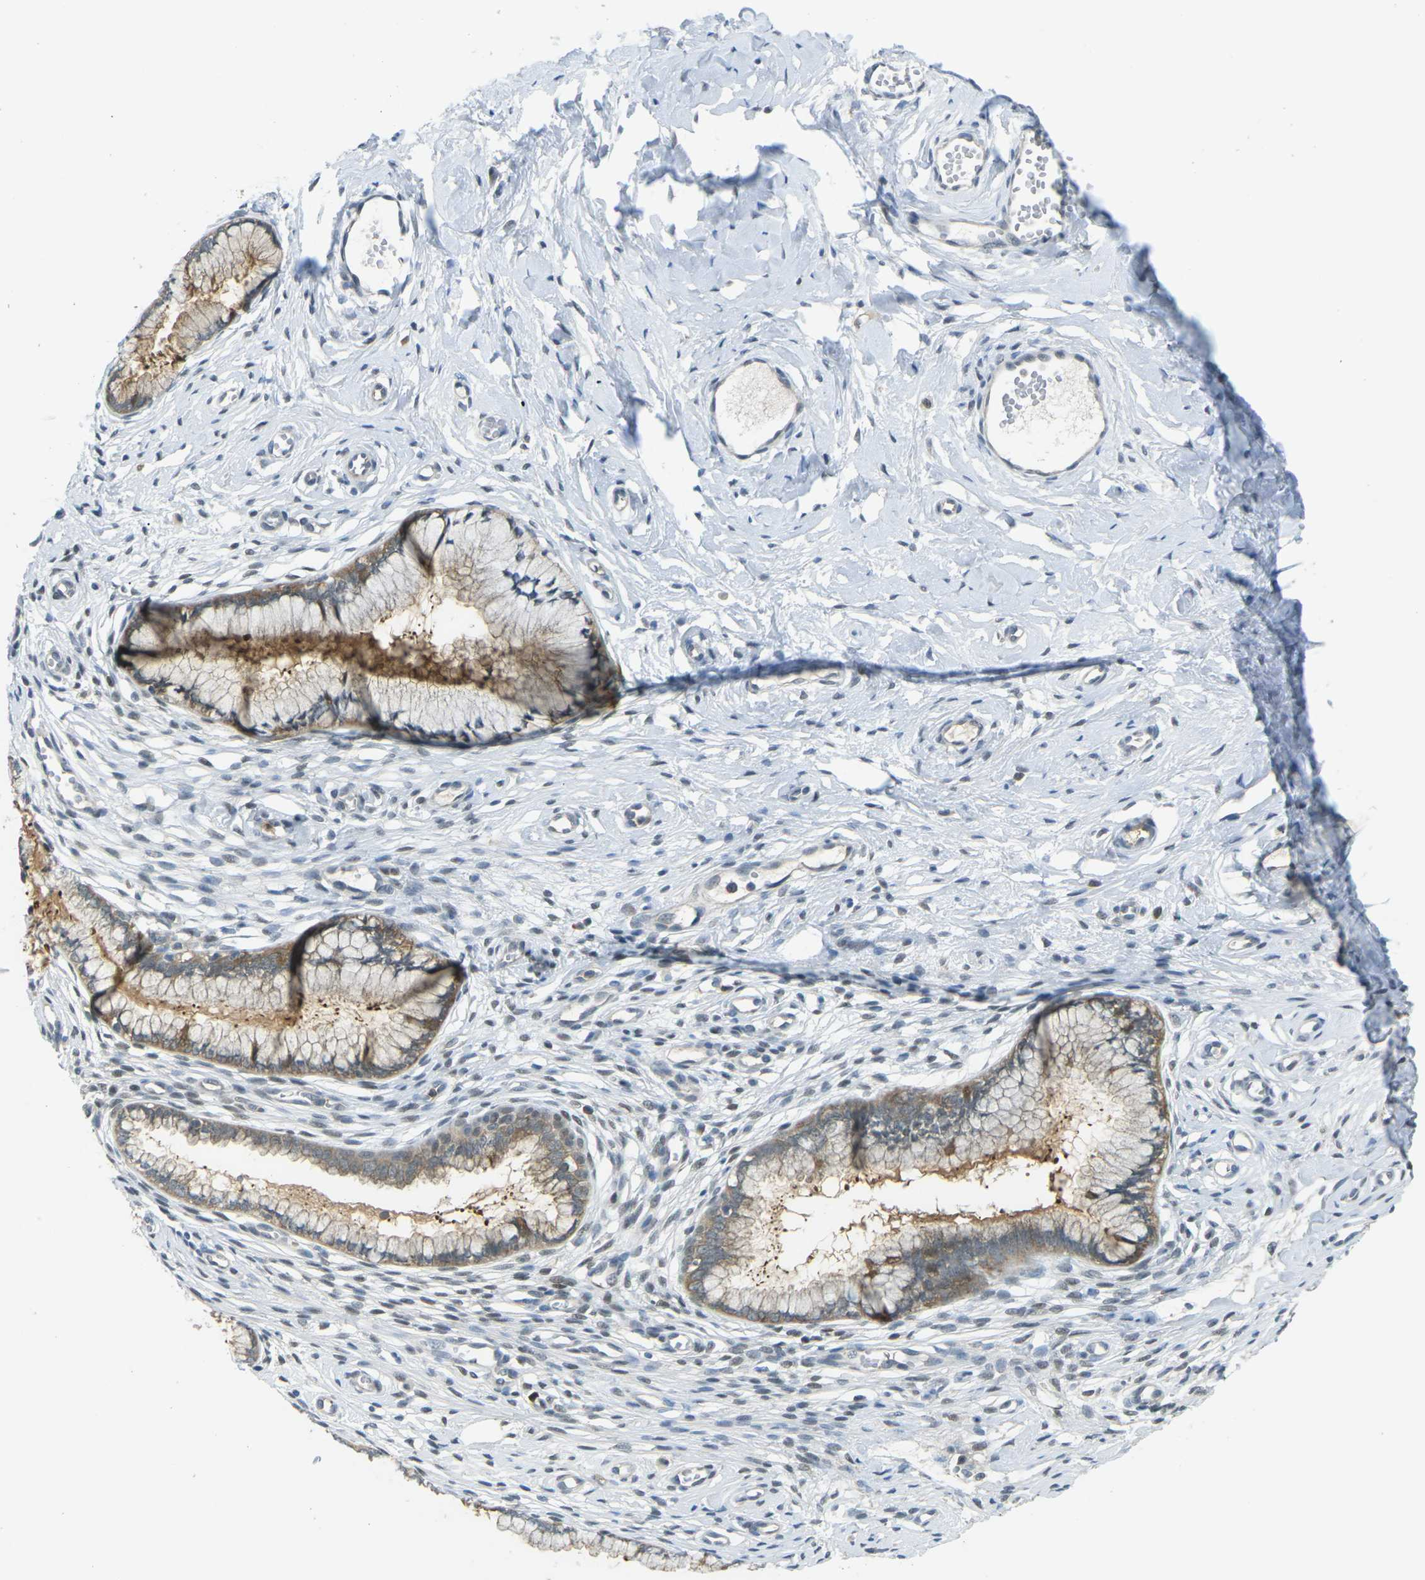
{"staining": {"intensity": "moderate", "quantity": ">75%", "location": "cytoplasmic/membranous"}, "tissue": "cervix", "cell_type": "Glandular cells", "image_type": "normal", "snomed": [{"axis": "morphology", "description": "Normal tissue, NOS"}, {"axis": "topography", "description": "Cervix"}], "caption": "Normal cervix reveals moderate cytoplasmic/membranous positivity in about >75% of glandular cells.", "gene": "PIEZO2", "patient": {"sex": "female", "age": 65}}